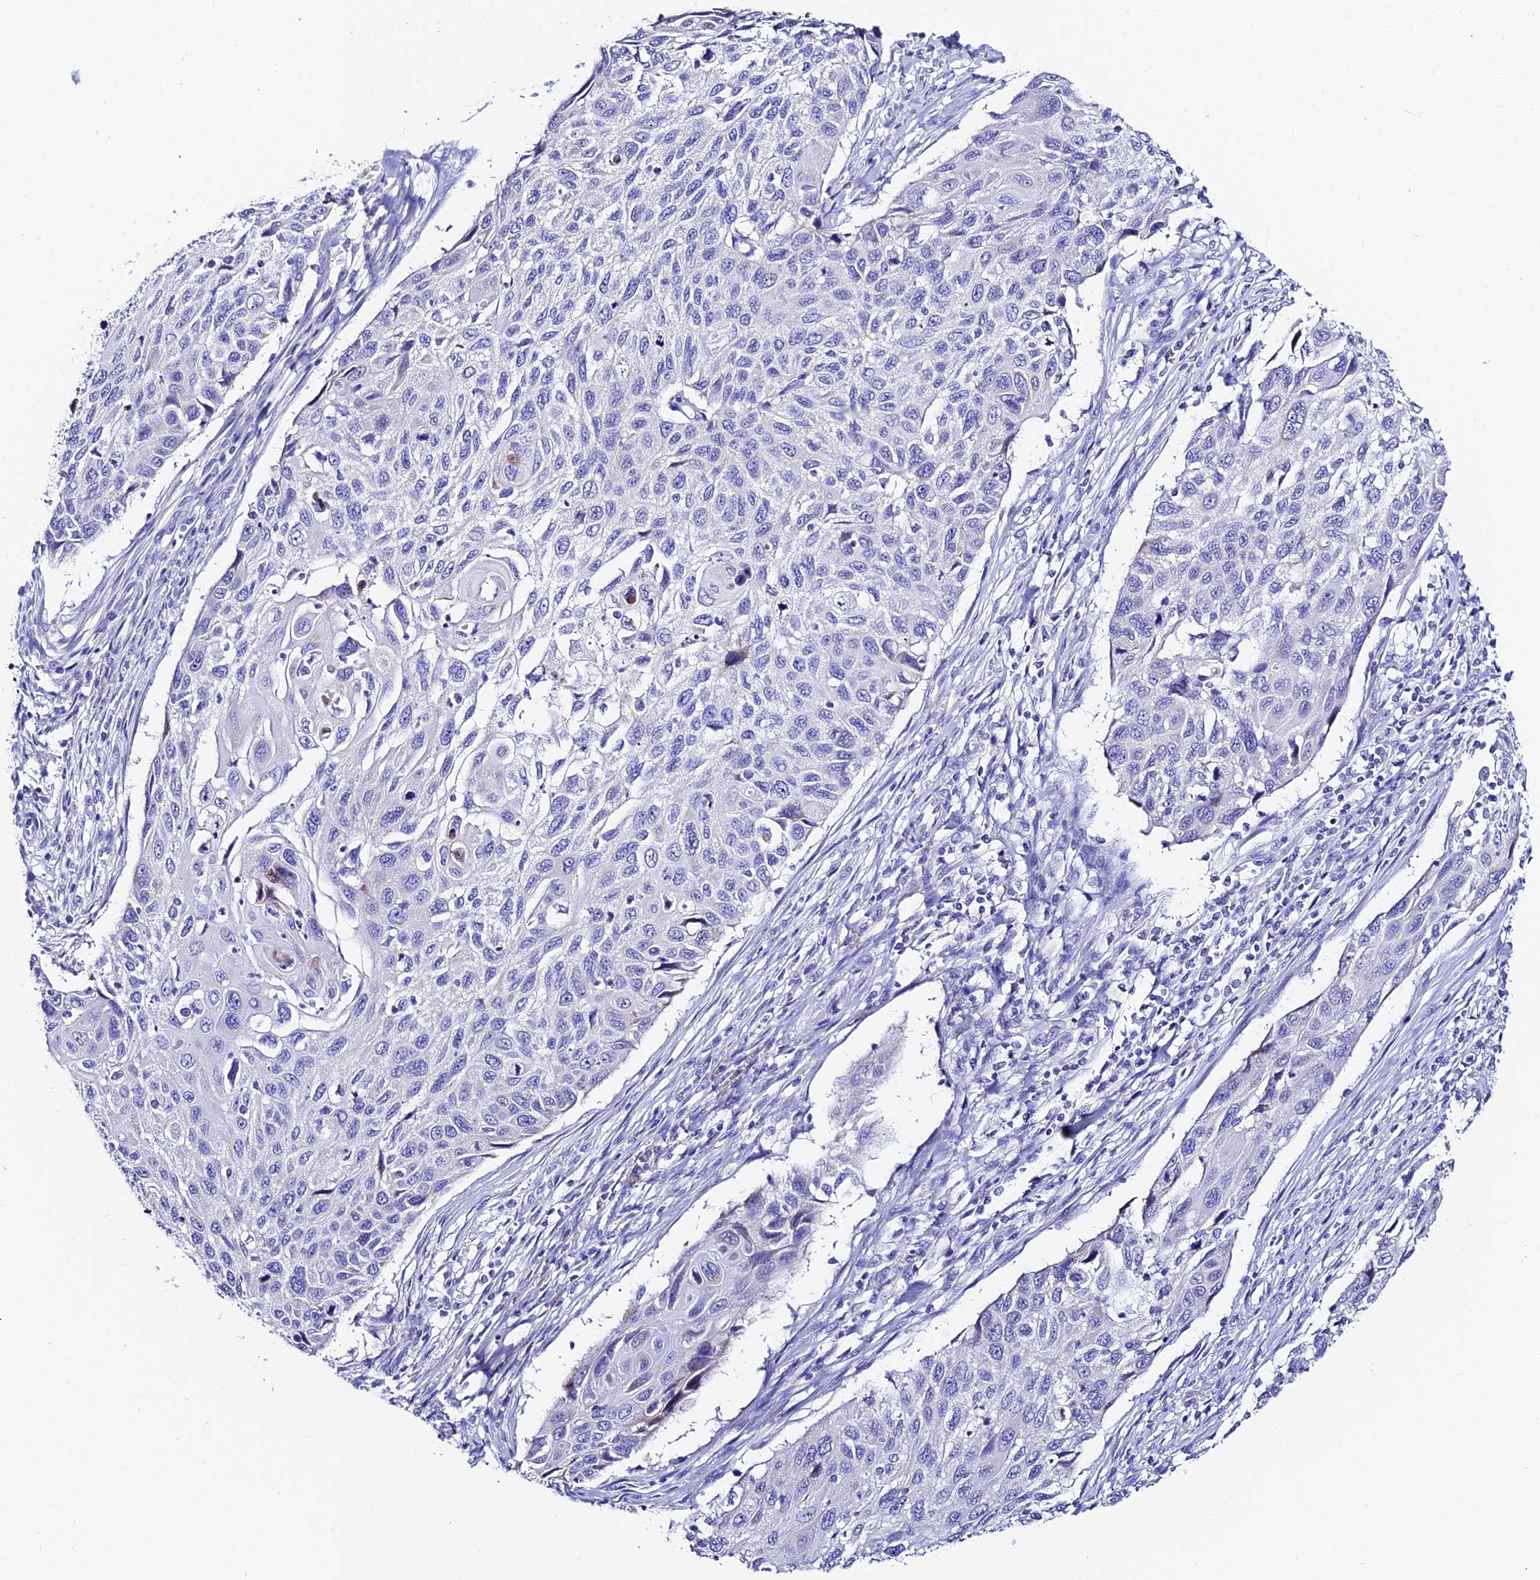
{"staining": {"intensity": "negative", "quantity": "none", "location": "none"}, "tissue": "cervical cancer", "cell_type": "Tumor cells", "image_type": "cancer", "snomed": [{"axis": "morphology", "description": "Squamous cell carcinoma, NOS"}, {"axis": "topography", "description": "Cervix"}], "caption": "High power microscopy histopathology image of an immunohistochemistry image of cervical cancer (squamous cell carcinoma), revealing no significant expression in tumor cells. (Brightfield microscopy of DAB (3,3'-diaminobenzidine) IHC at high magnification).", "gene": "CEP41", "patient": {"sex": "female", "age": 70}}